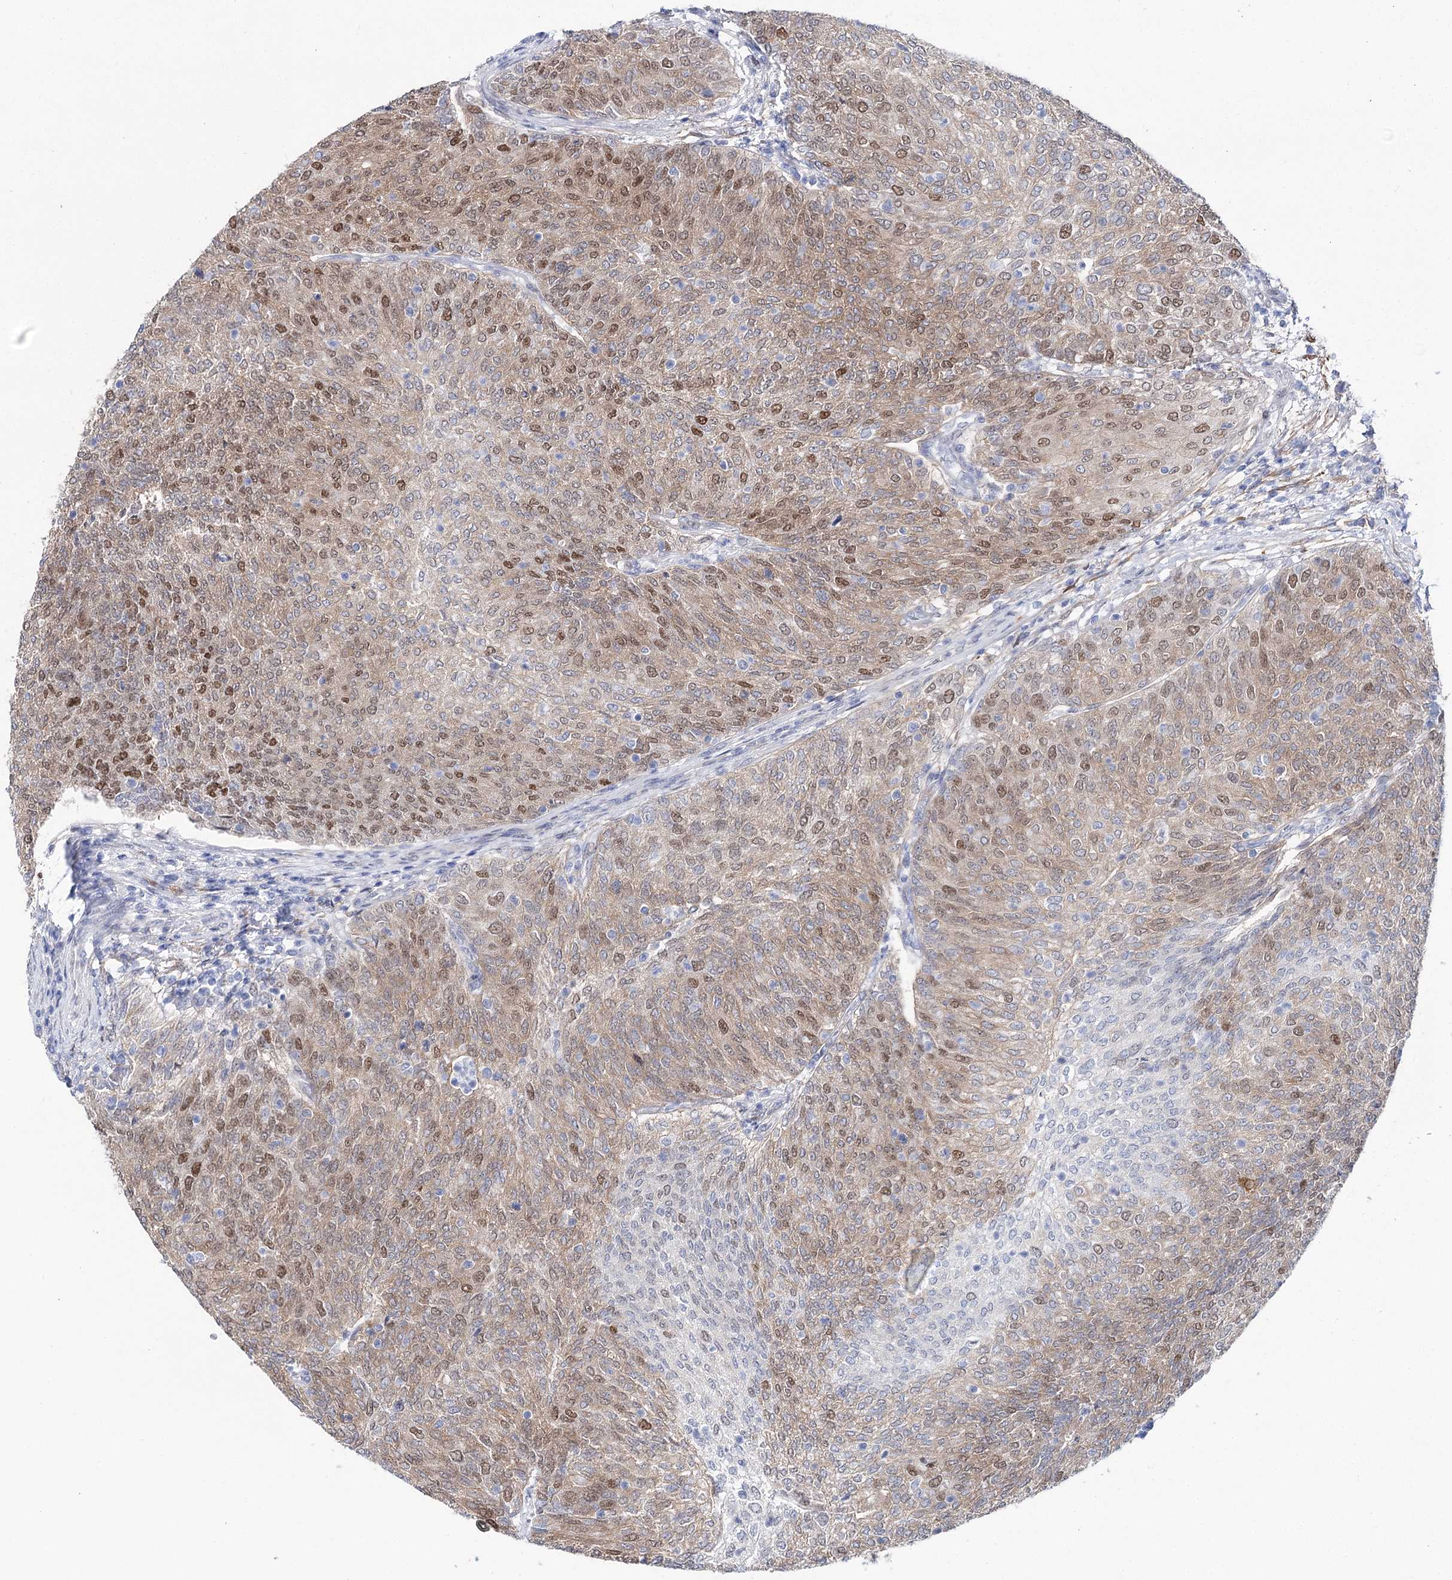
{"staining": {"intensity": "moderate", "quantity": ">75%", "location": "cytoplasmic/membranous,nuclear"}, "tissue": "urothelial cancer", "cell_type": "Tumor cells", "image_type": "cancer", "snomed": [{"axis": "morphology", "description": "Urothelial carcinoma, Low grade"}, {"axis": "topography", "description": "Urinary bladder"}], "caption": "A medium amount of moderate cytoplasmic/membranous and nuclear expression is appreciated in approximately >75% of tumor cells in urothelial cancer tissue. Immunohistochemistry (ihc) stains the protein in brown and the nuclei are stained blue.", "gene": "UGDH", "patient": {"sex": "female", "age": 79}}